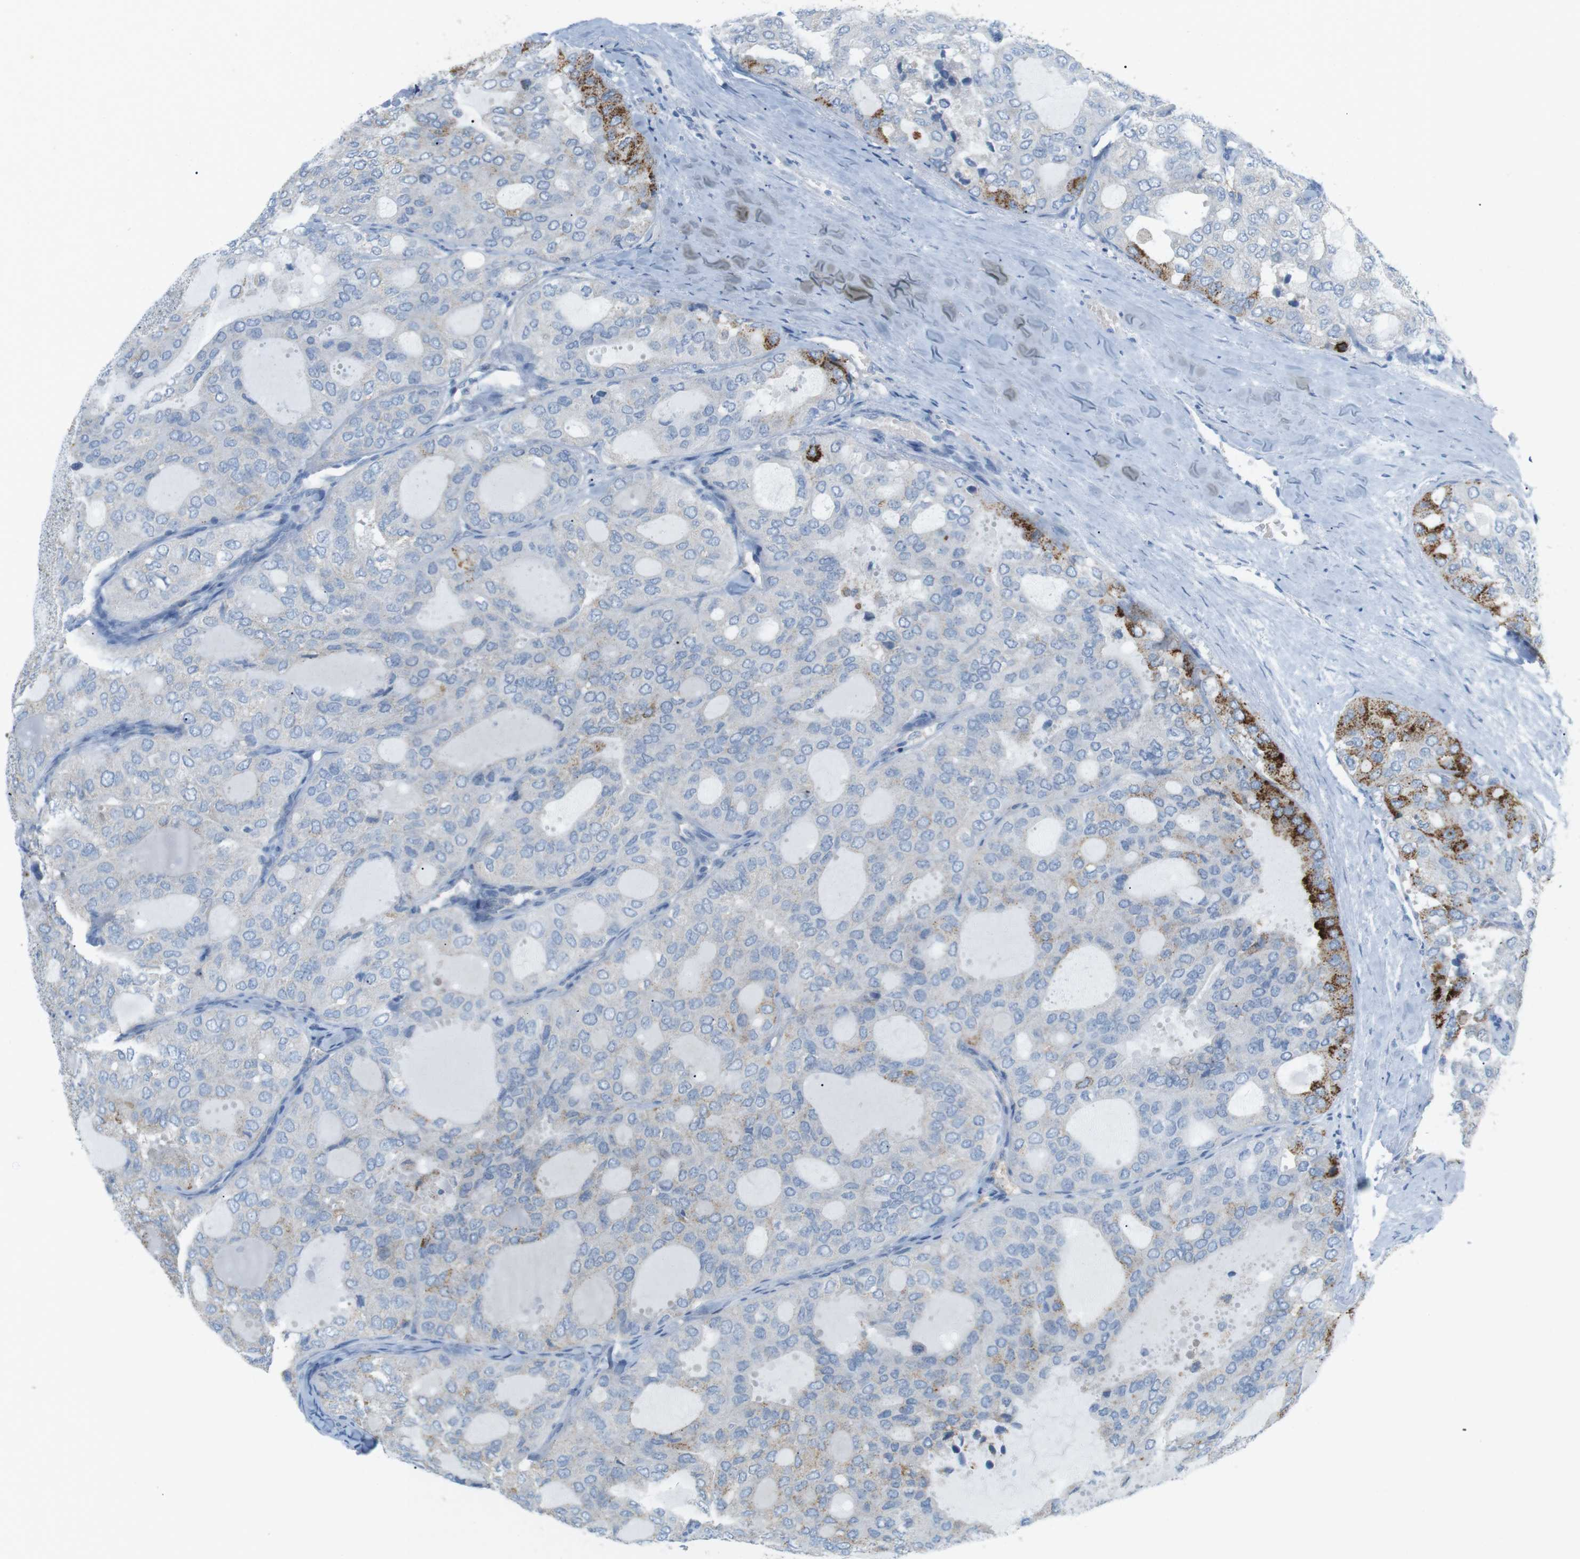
{"staining": {"intensity": "moderate", "quantity": "<25%", "location": "cytoplasmic/membranous"}, "tissue": "thyroid cancer", "cell_type": "Tumor cells", "image_type": "cancer", "snomed": [{"axis": "morphology", "description": "Follicular adenoma carcinoma, NOS"}, {"axis": "topography", "description": "Thyroid gland"}], "caption": "Human thyroid cancer stained for a protein (brown) shows moderate cytoplasmic/membranous positive expression in approximately <25% of tumor cells.", "gene": "VAMP1", "patient": {"sex": "male", "age": 75}}